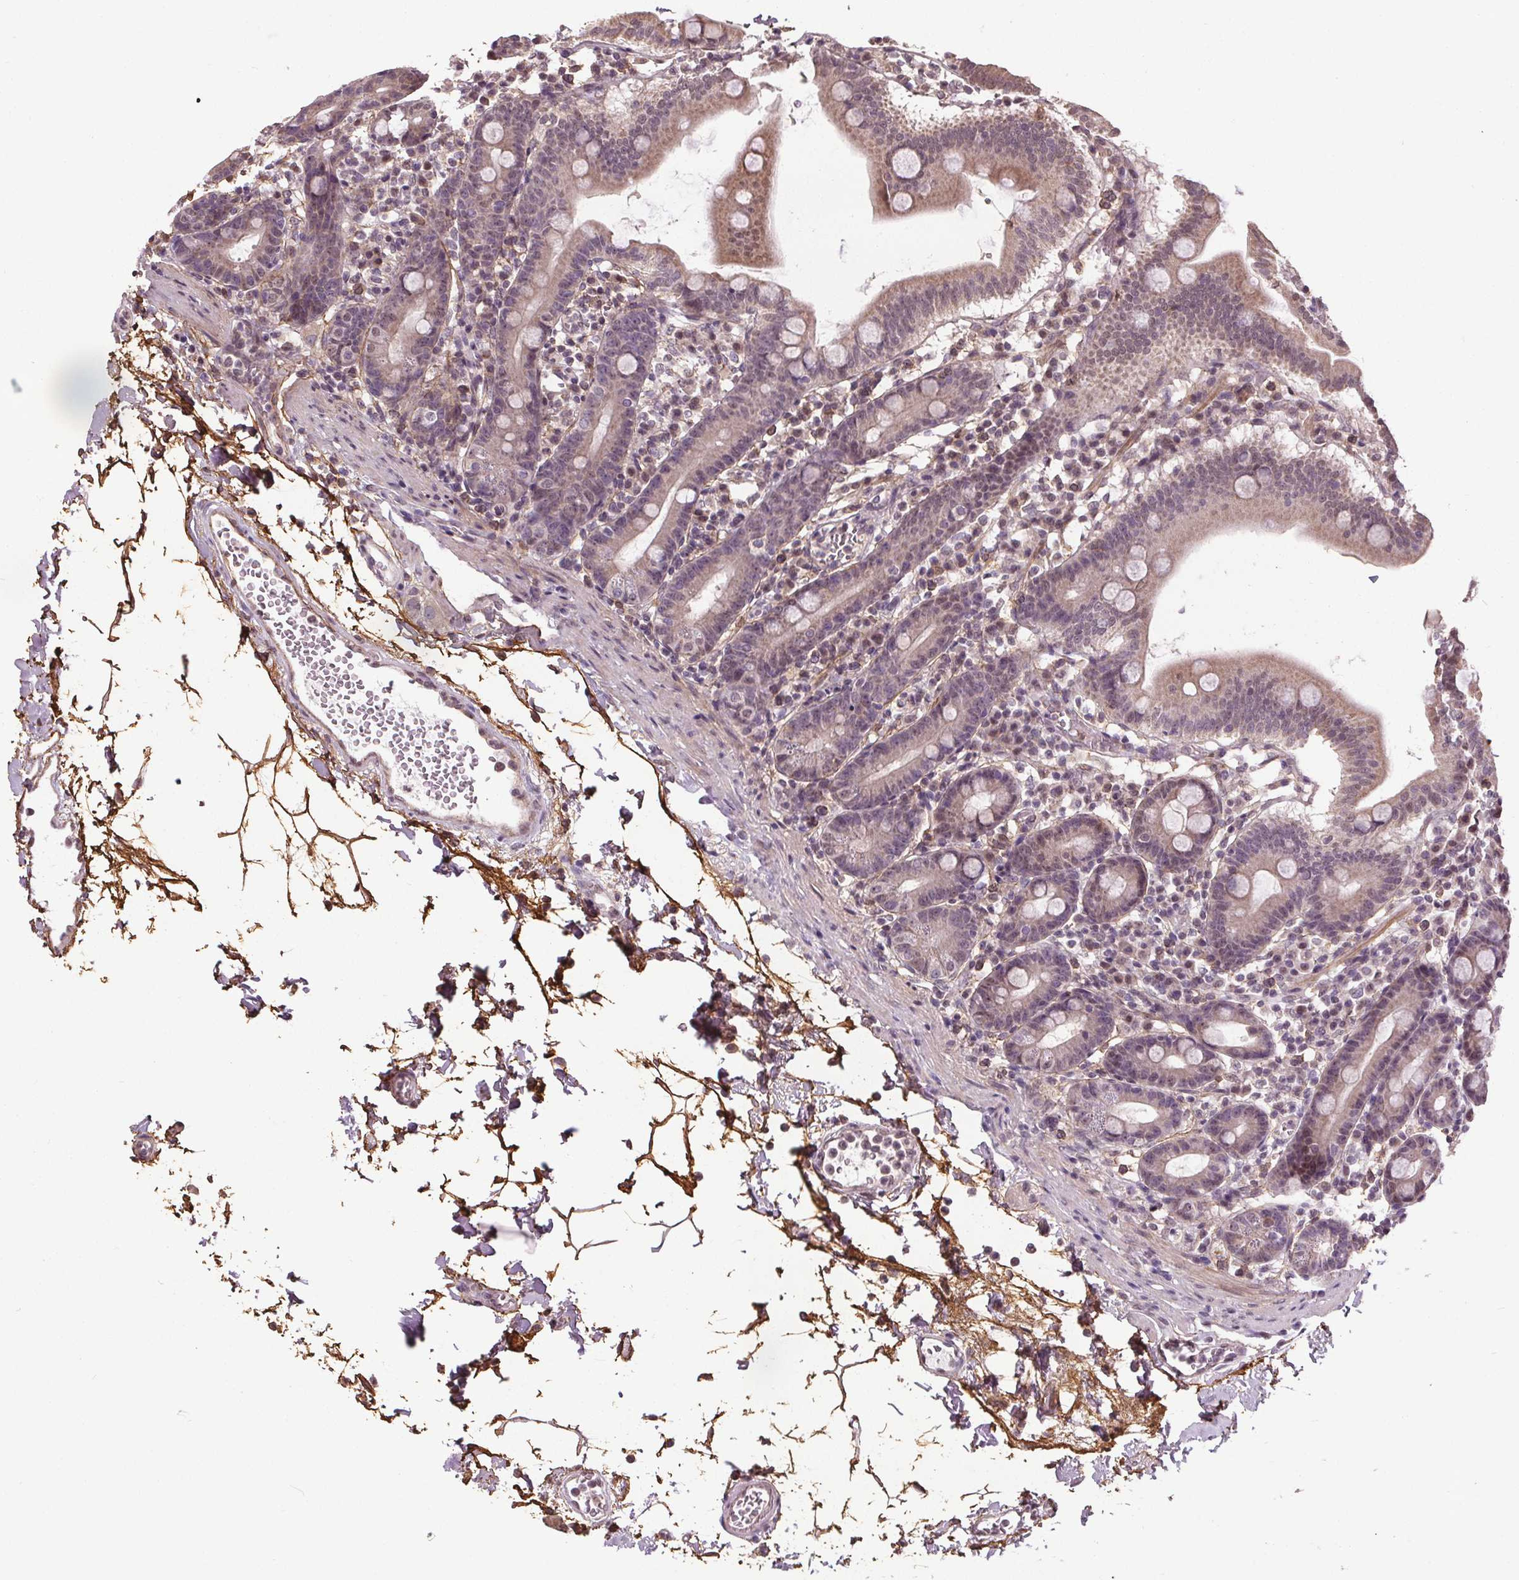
{"staining": {"intensity": "weak", "quantity": "25%-75%", "location": "cytoplasmic/membranous"}, "tissue": "duodenum", "cell_type": "Glandular cells", "image_type": "normal", "snomed": [{"axis": "morphology", "description": "Normal tissue, NOS"}, {"axis": "topography", "description": "Pancreas"}, {"axis": "topography", "description": "Duodenum"}], "caption": "Immunohistochemistry histopathology image of benign duodenum: duodenum stained using immunohistochemistry (IHC) shows low levels of weak protein expression localized specifically in the cytoplasmic/membranous of glandular cells, appearing as a cytoplasmic/membranous brown color.", "gene": "KIAA0232", "patient": {"sex": "male", "age": 59}}